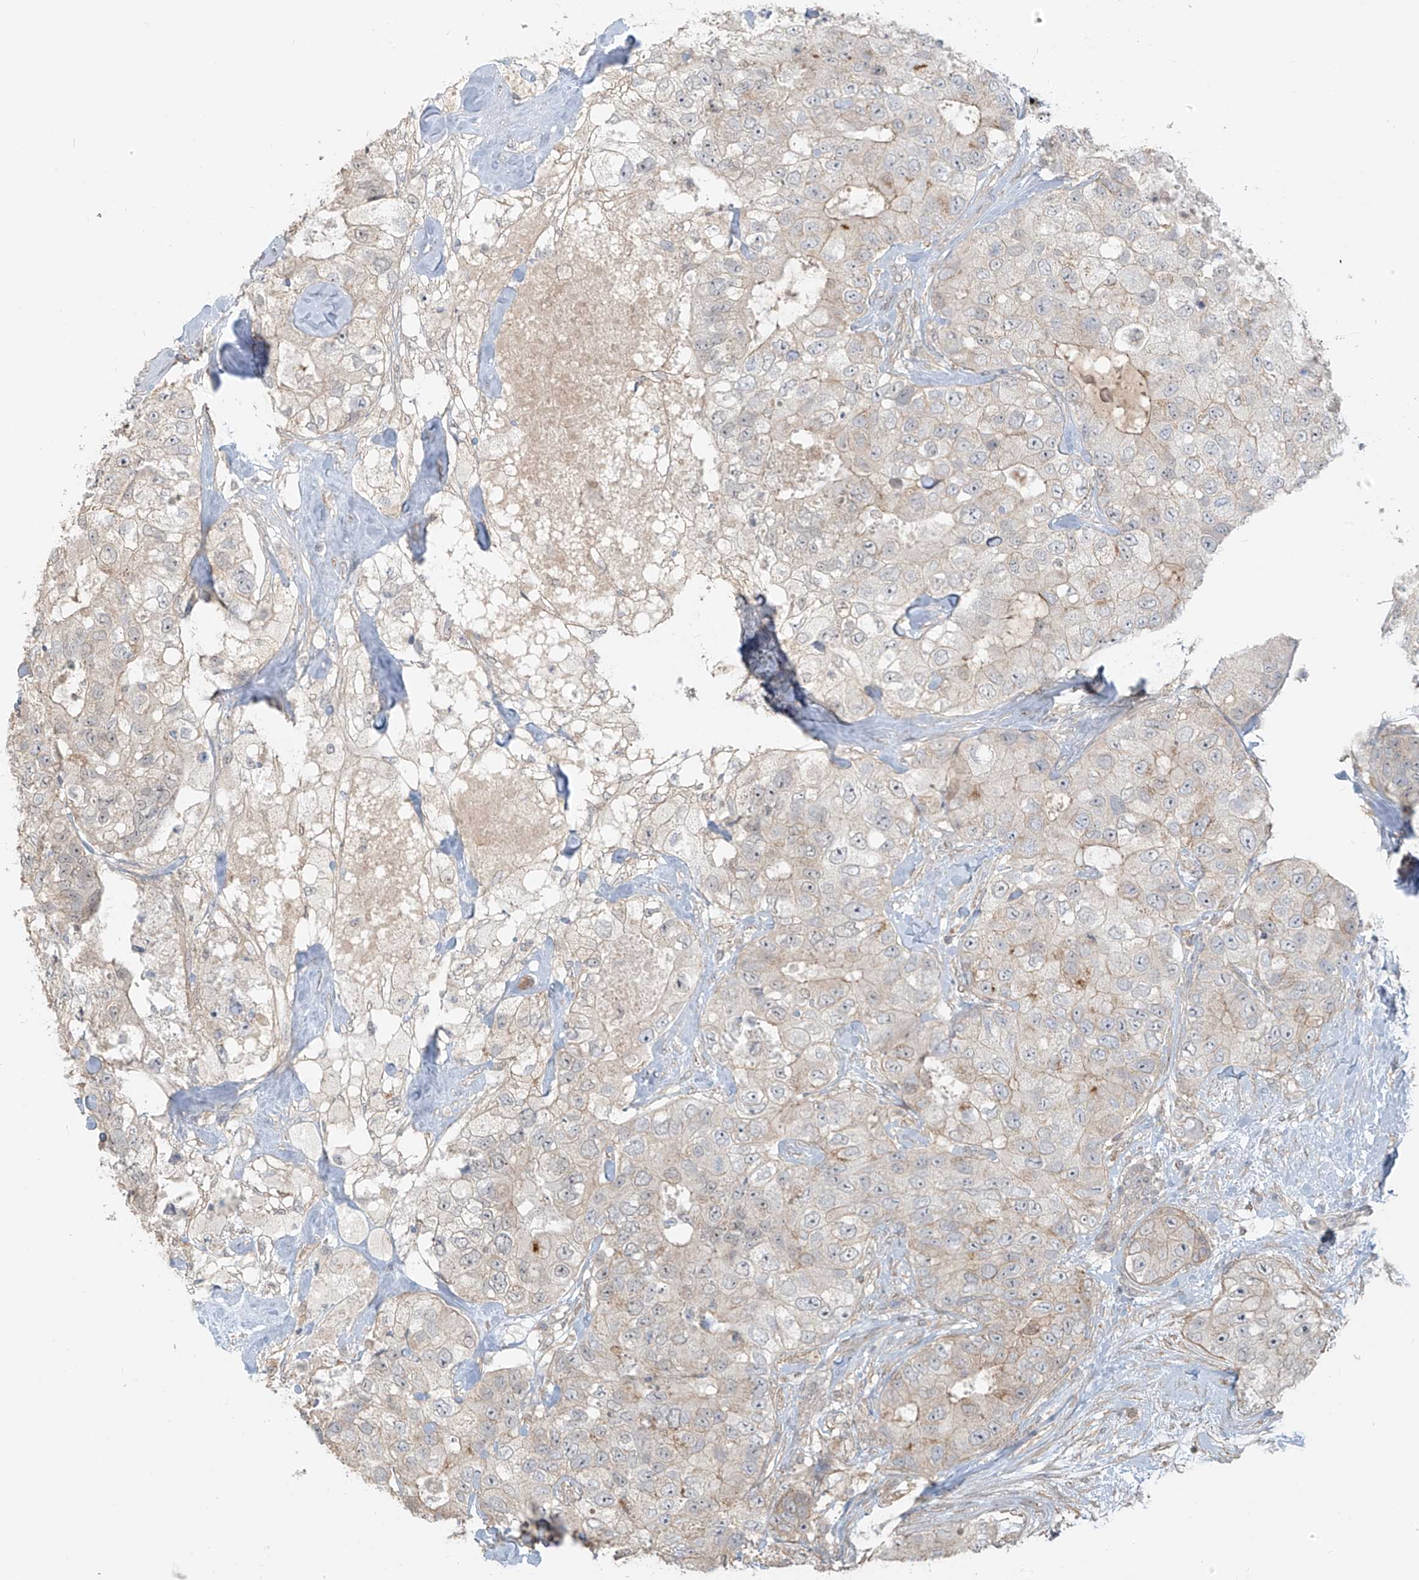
{"staining": {"intensity": "weak", "quantity": "<25%", "location": "cytoplasmic/membranous"}, "tissue": "breast cancer", "cell_type": "Tumor cells", "image_type": "cancer", "snomed": [{"axis": "morphology", "description": "Duct carcinoma"}, {"axis": "topography", "description": "Breast"}], "caption": "Immunohistochemical staining of breast infiltrating ductal carcinoma displays no significant staining in tumor cells.", "gene": "ABCD1", "patient": {"sex": "female", "age": 62}}